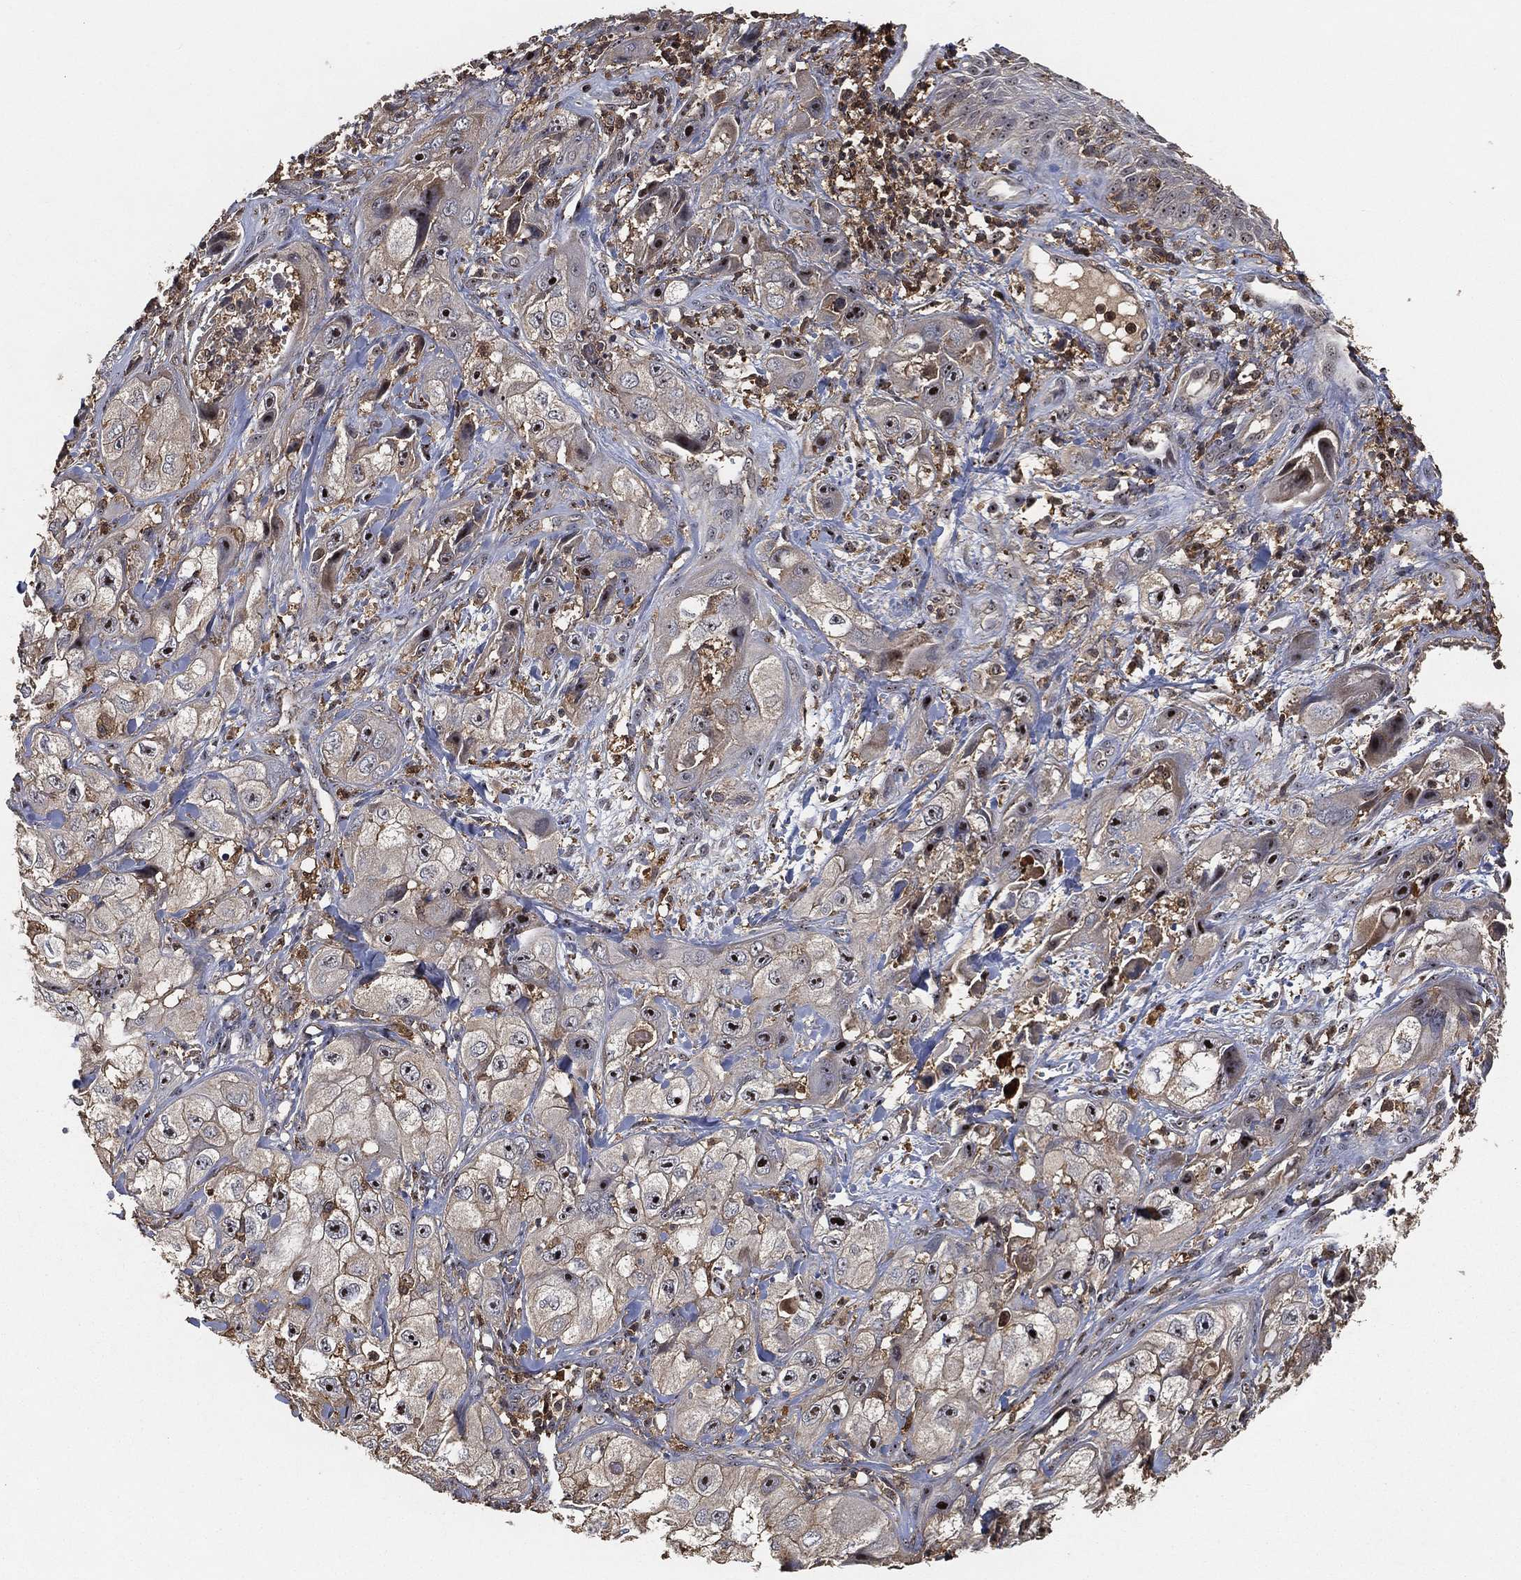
{"staining": {"intensity": "moderate", "quantity": "<25%", "location": "nuclear"}, "tissue": "skin cancer", "cell_type": "Tumor cells", "image_type": "cancer", "snomed": [{"axis": "morphology", "description": "Squamous cell carcinoma, NOS"}, {"axis": "topography", "description": "Skin"}, {"axis": "topography", "description": "Subcutis"}], "caption": "Moderate nuclear positivity for a protein is appreciated in about <25% of tumor cells of skin squamous cell carcinoma using immunohistochemistry.", "gene": "CRYL1", "patient": {"sex": "male", "age": 73}}